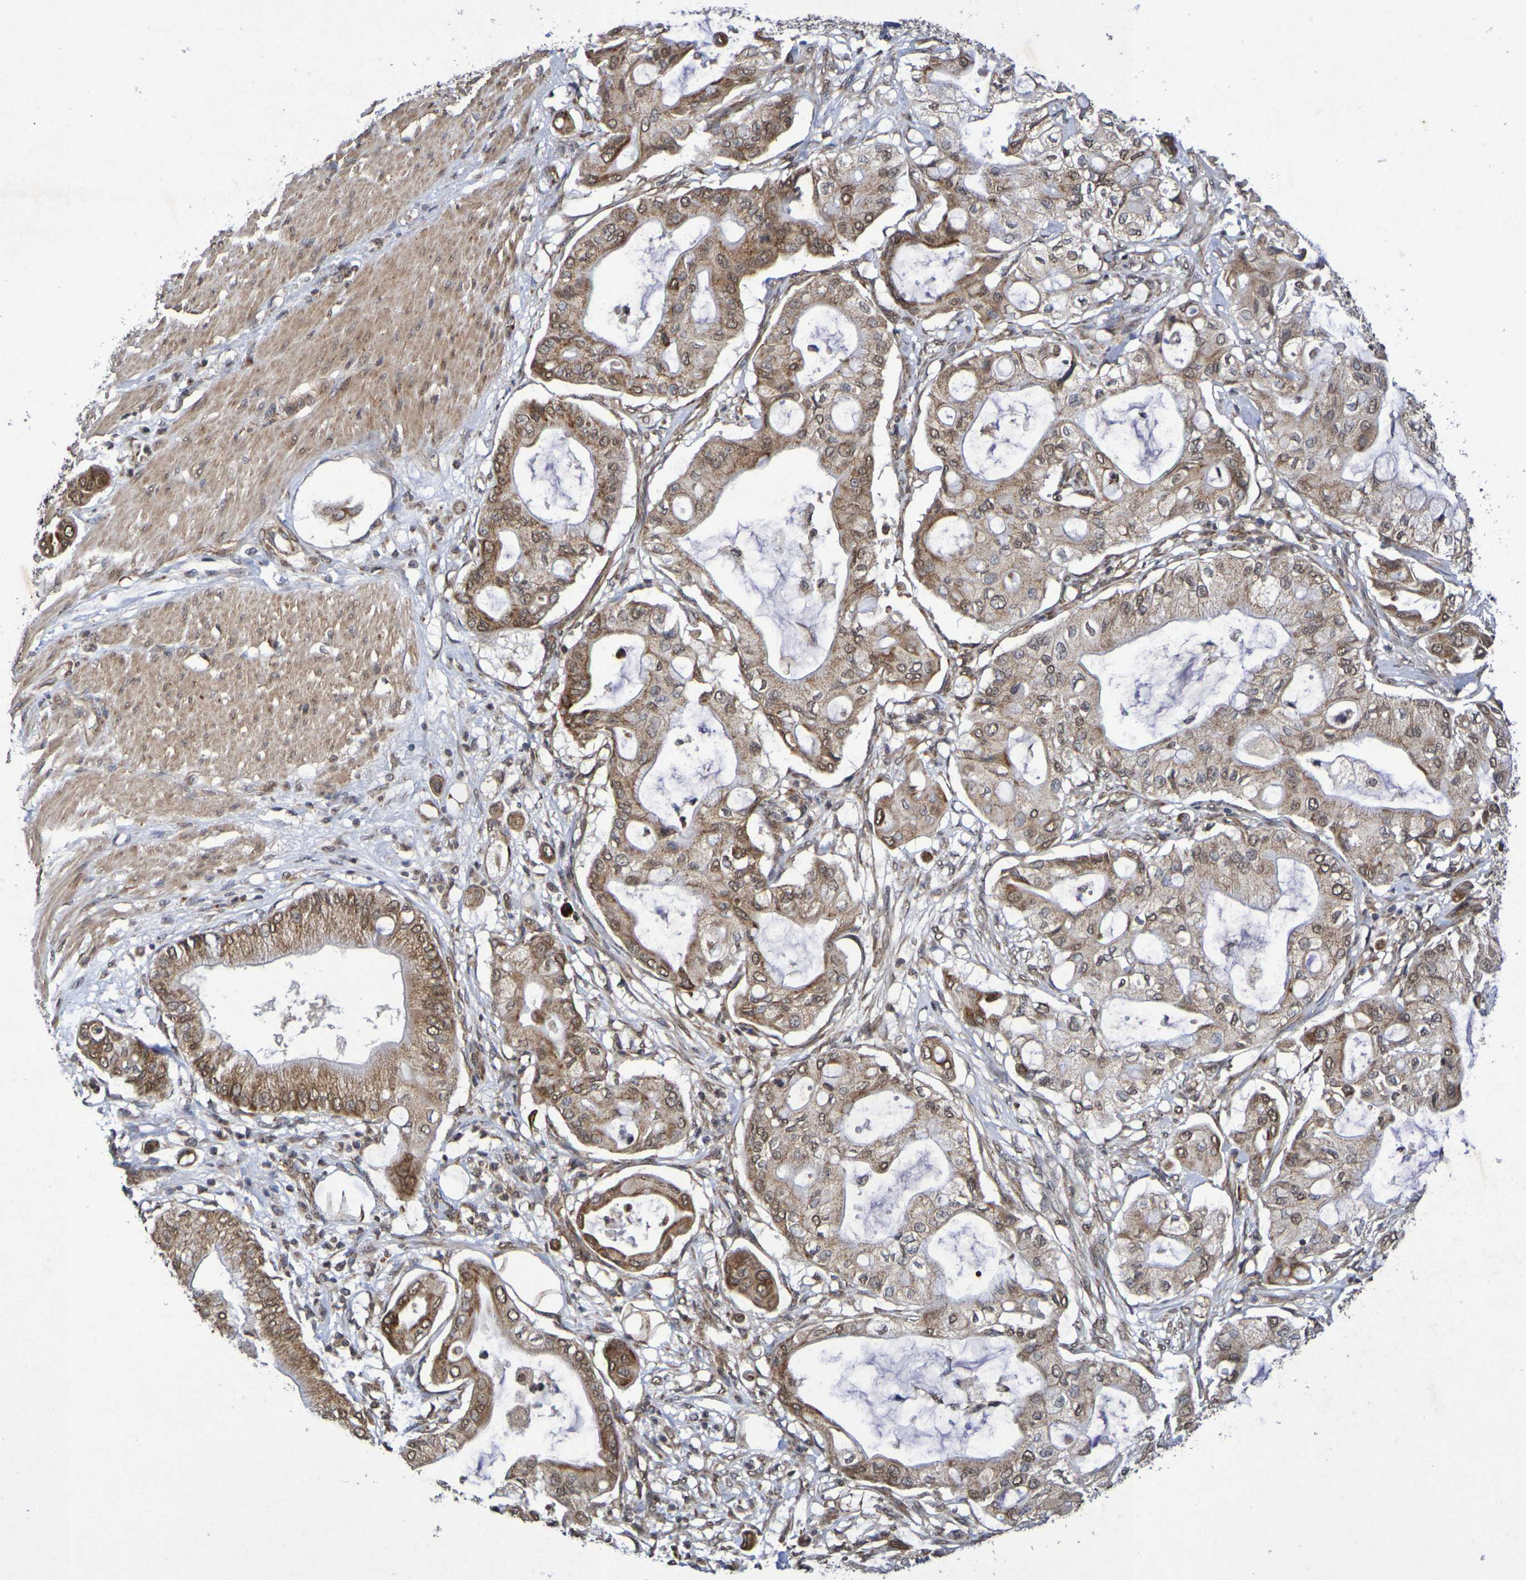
{"staining": {"intensity": "moderate", "quantity": ">75%", "location": "cytoplasmic/membranous,nuclear"}, "tissue": "pancreatic cancer", "cell_type": "Tumor cells", "image_type": "cancer", "snomed": [{"axis": "morphology", "description": "Adenocarcinoma, NOS"}, {"axis": "morphology", "description": "Adenocarcinoma, metastatic, NOS"}, {"axis": "topography", "description": "Lymph node"}, {"axis": "topography", "description": "Pancreas"}, {"axis": "topography", "description": "Duodenum"}], "caption": "A micrograph of adenocarcinoma (pancreatic) stained for a protein demonstrates moderate cytoplasmic/membranous and nuclear brown staining in tumor cells.", "gene": "GUCY1A2", "patient": {"sex": "female", "age": 64}}